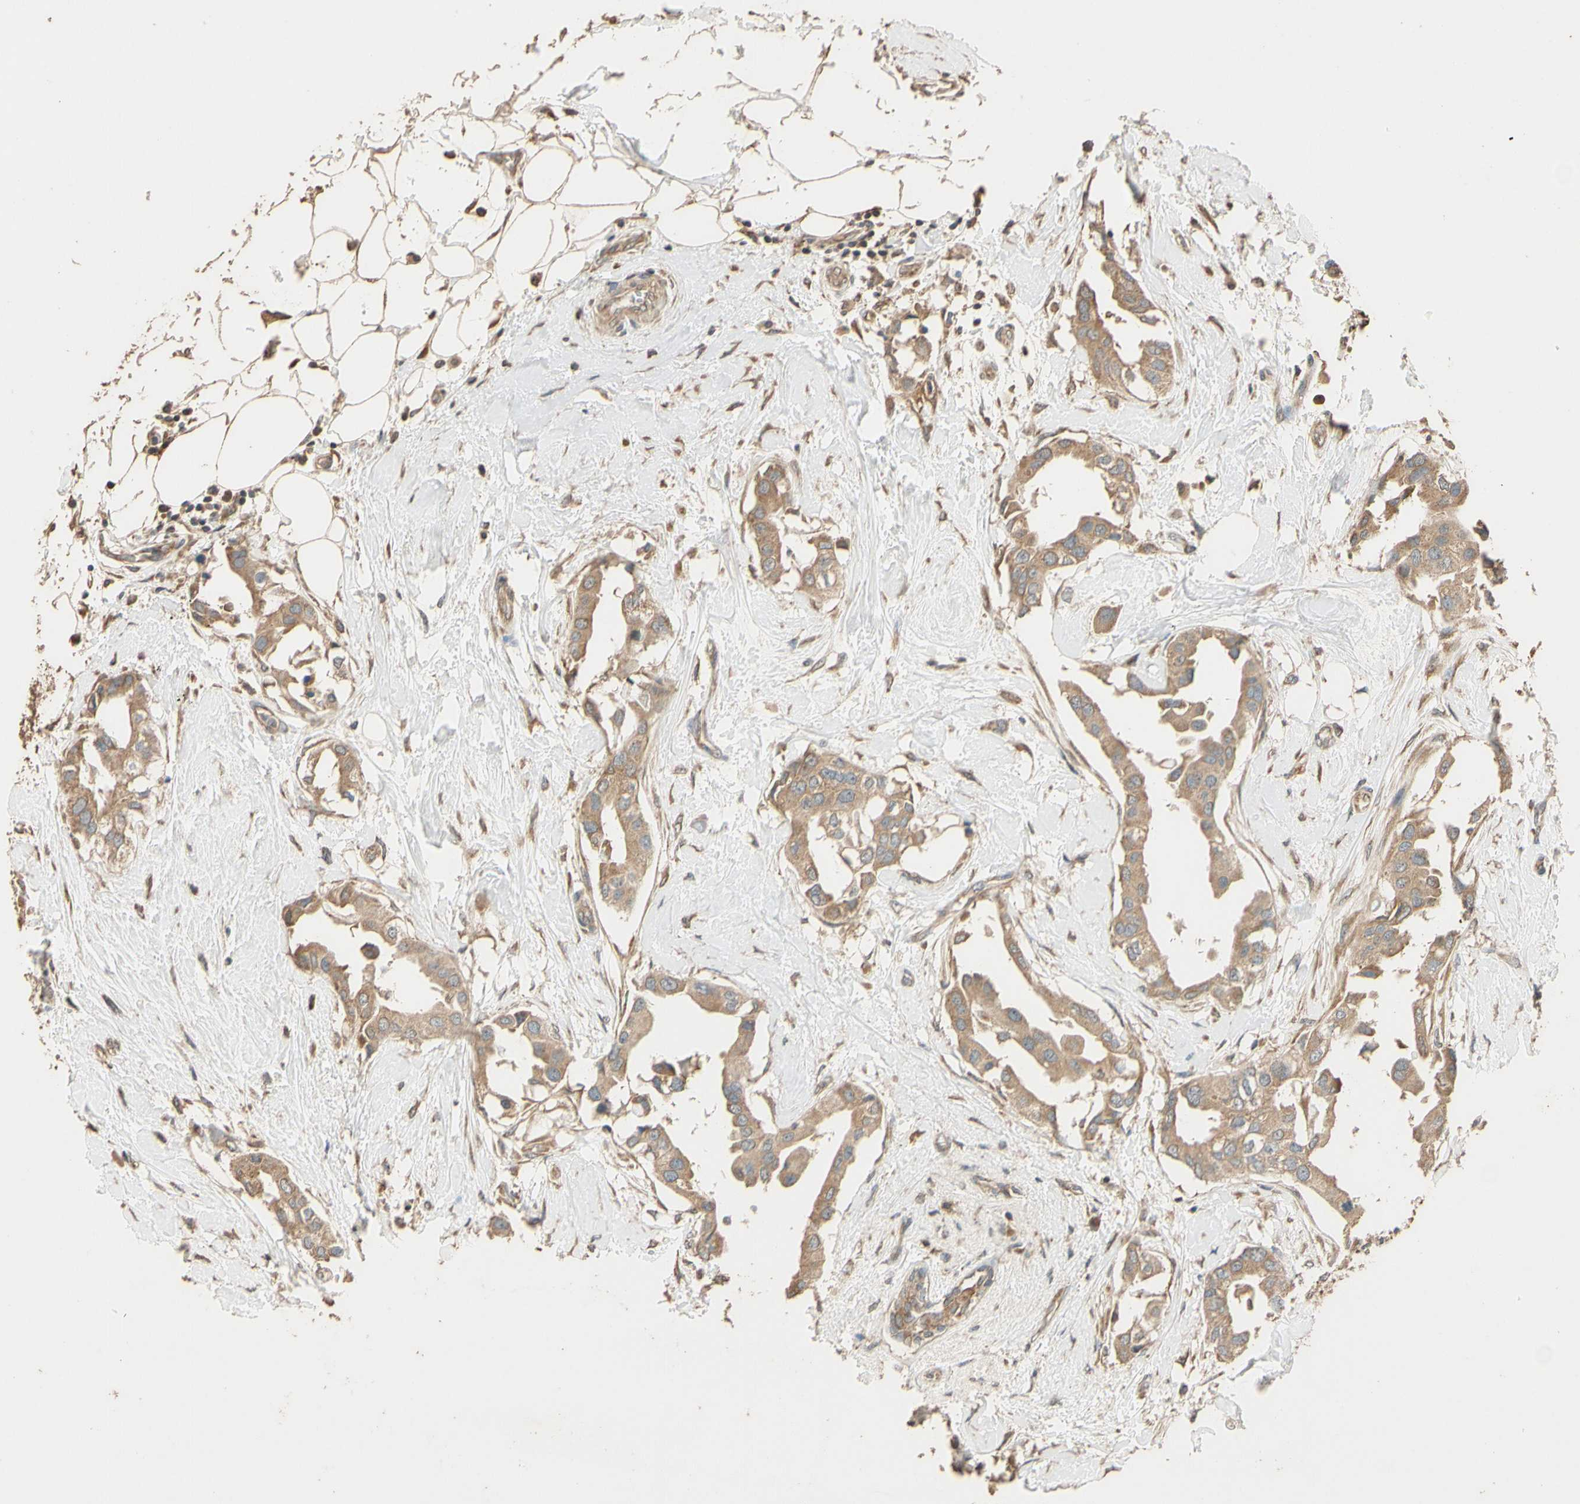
{"staining": {"intensity": "moderate", "quantity": ">75%", "location": "cytoplasmic/membranous"}, "tissue": "breast cancer", "cell_type": "Tumor cells", "image_type": "cancer", "snomed": [{"axis": "morphology", "description": "Duct carcinoma"}, {"axis": "topography", "description": "Breast"}], "caption": "Approximately >75% of tumor cells in human invasive ductal carcinoma (breast) reveal moderate cytoplasmic/membranous protein expression as visualized by brown immunohistochemical staining.", "gene": "STX18", "patient": {"sex": "female", "age": 40}}